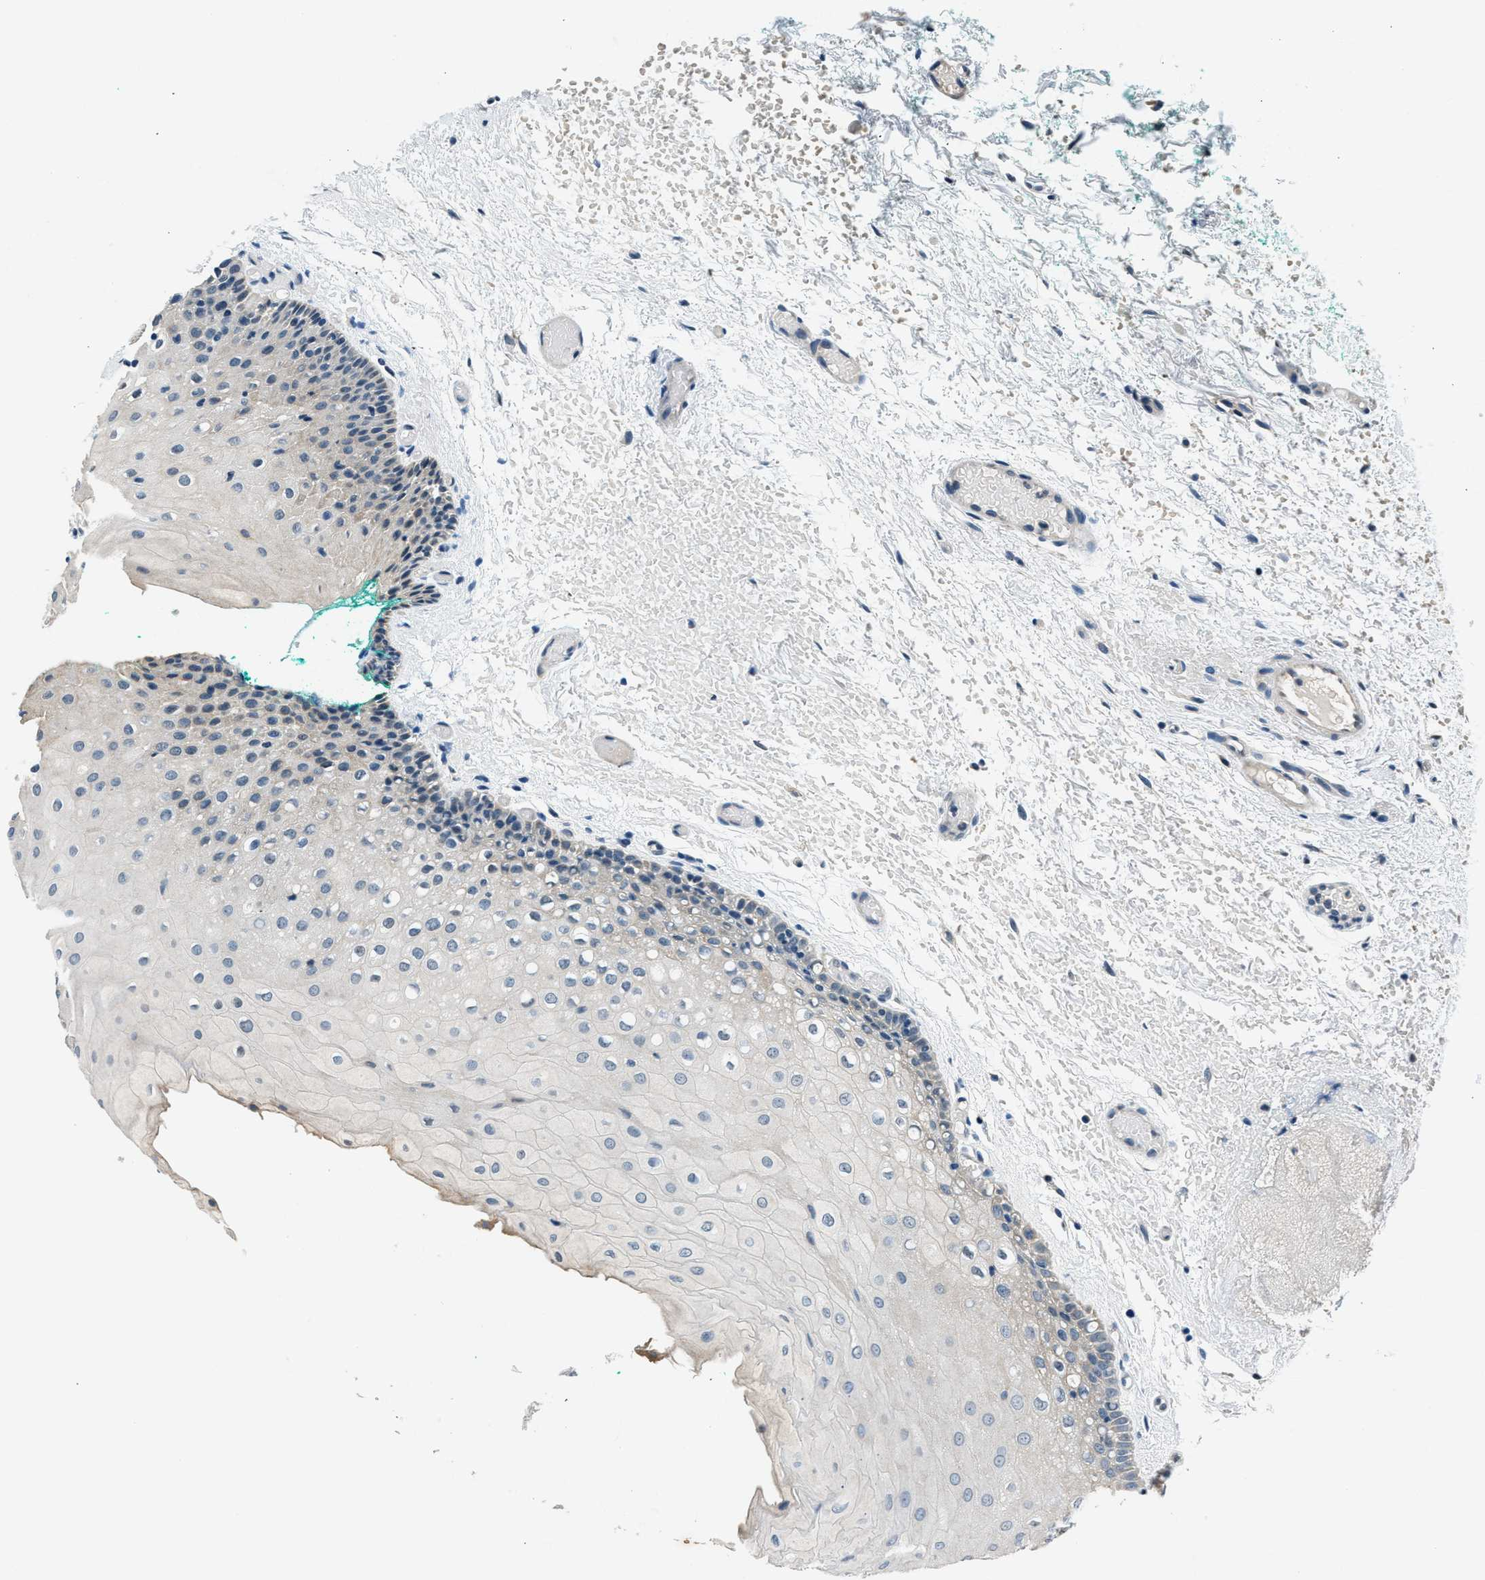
{"staining": {"intensity": "negative", "quantity": "none", "location": "none"}, "tissue": "oral mucosa", "cell_type": "Squamous epithelial cells", "image_type": "normal", "snomed": [{"axis": "morphology", "description": "Normal tissue, NOS"}, {"axis": "morphology", "description": "Squamous cell carcinoma, NOS"}, {"axis": "topography", "description": "Oral tissue"}, {"axis": "topography", "description": "Salivary gland"}, {"axis": "topography", "description": "Head-Neck"}], "caption": "Immunohistochemical staining of benign human oral mucosa exhibits no significant positivity in squamous epithelial cells.", "gene": "NME8", "patient": {"sex": "female", "age": 62}}